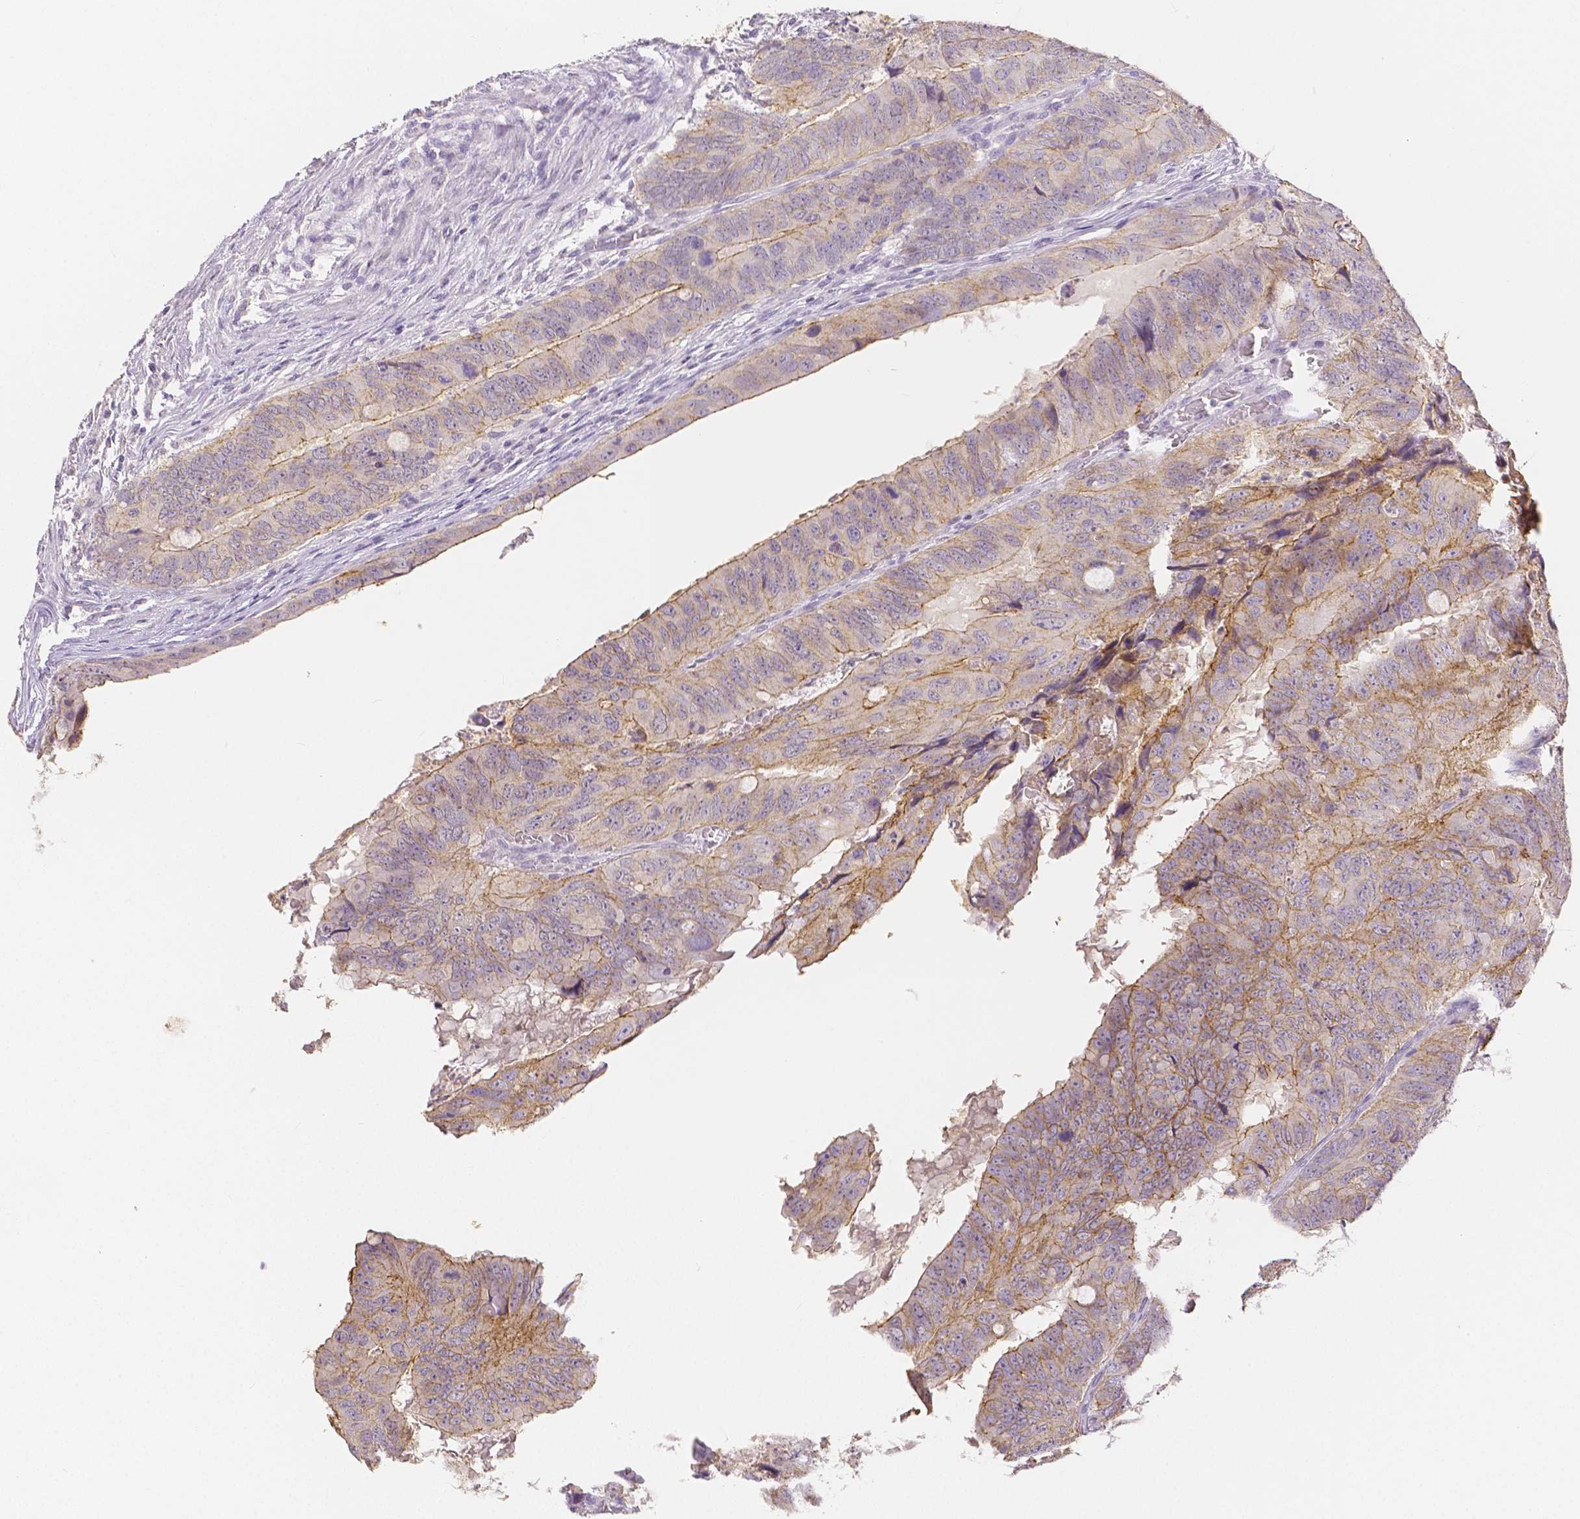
{"staining": {"intensity": "moderate", "quantity": ">75%", "location": "cytoplasmic/membranous"}, "tissue": "colorectal cancer", "cell_type": "Tumor cells", "image_type": "cancer", "snomed": [{"axis": "morphology", "description": "Adenocarcinoma, NOS"}, {"axis": "topography", "description": "Colon"}], "caption": "Moderate cytoplasmic/membranous protein positivity is present in about >75% of tumor cells in colorectal cancer (adenocarcinoma).", "gene": "OCLN", "patient": {"sex": "male", "age": 79}}